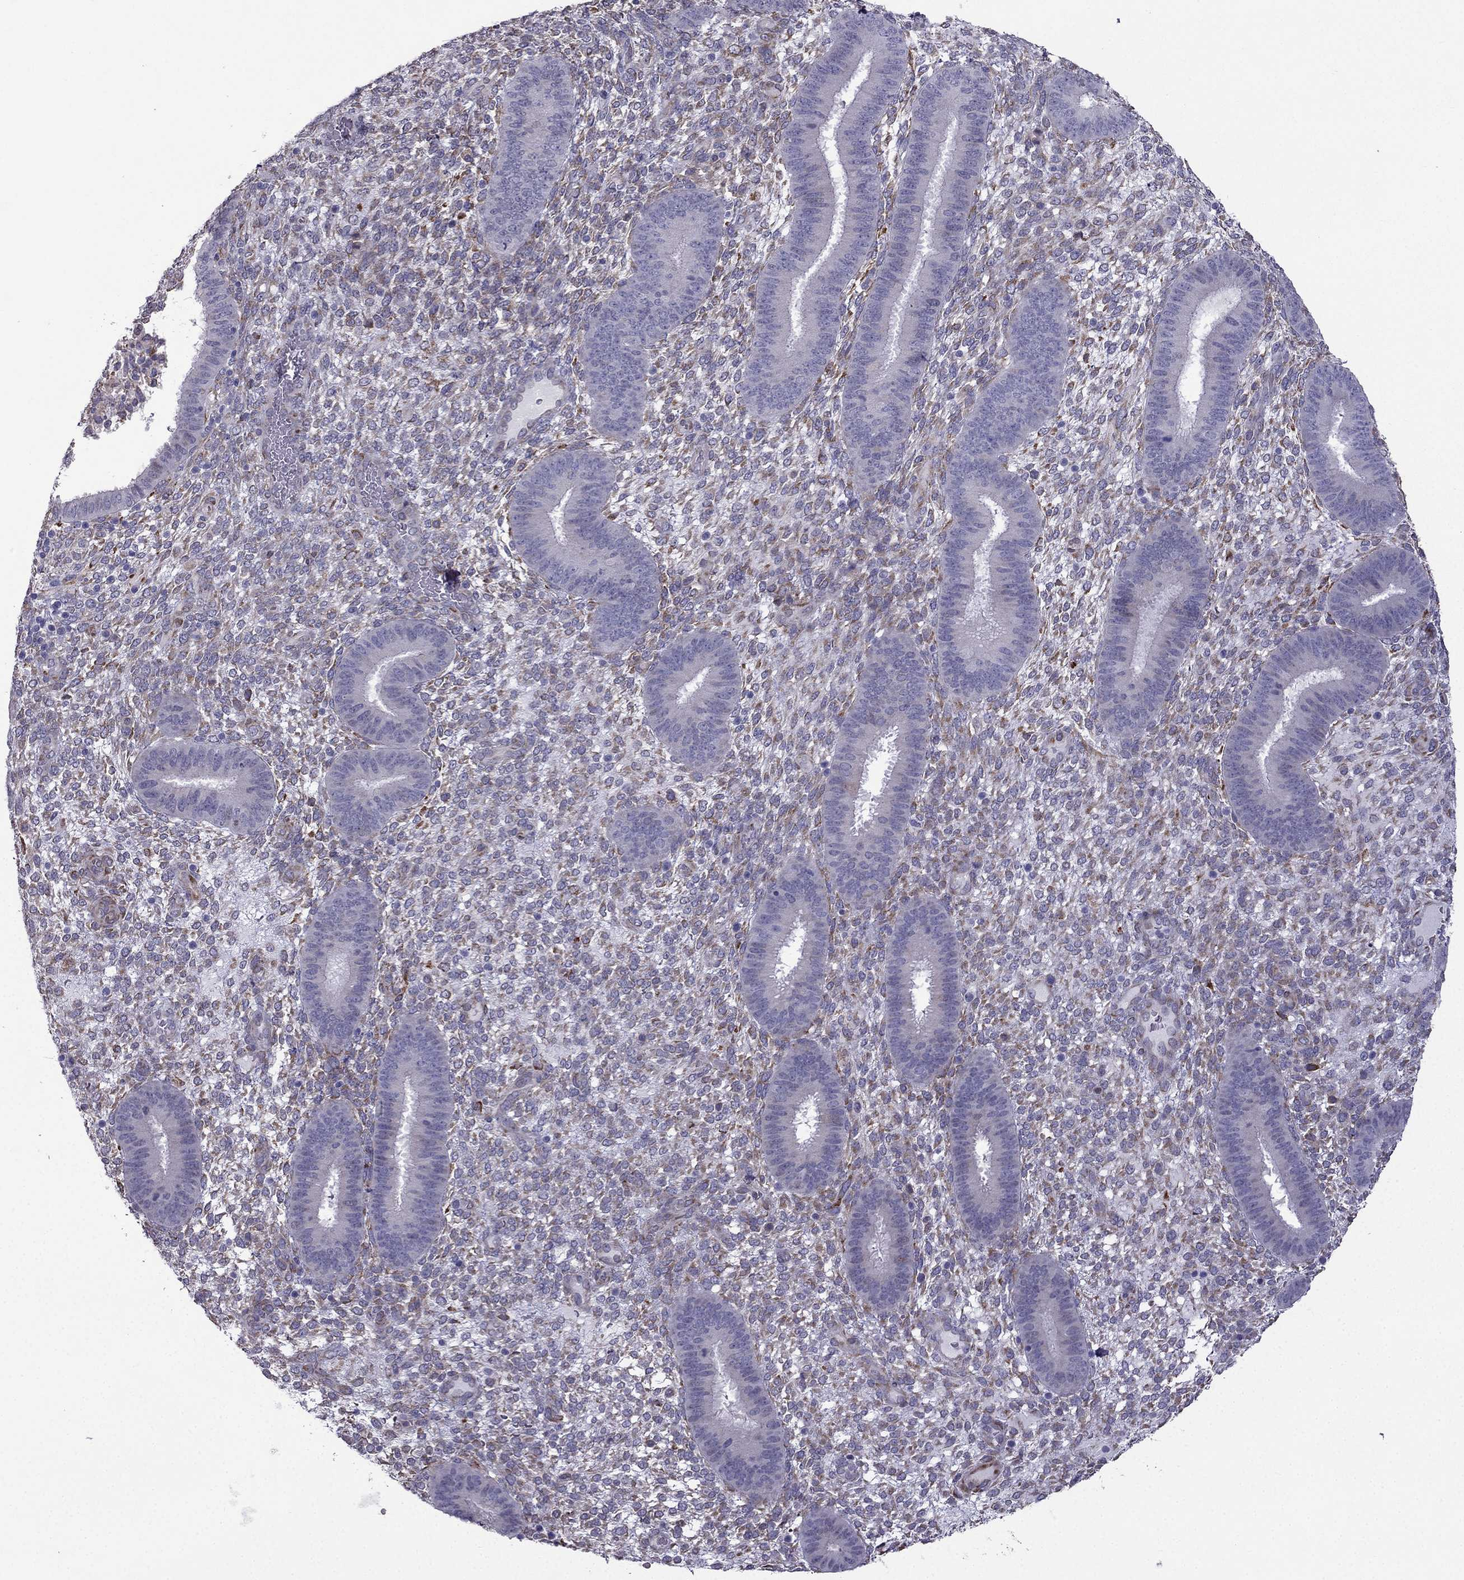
{"staining": {"intensity": "strong", "quantity": "<25%", "location": "cytoplasmic/membranous"}, "tissue": "endometrium", "cell_type": "Cells in endometrial stroma", "image_type": "normal", "snomed": [{"axis": "morphology", "description": "Normal tissue, NOS"}, {"axis": "topography", "description": "Endometrium"}], "caption": "Immunohistochemistry of unremarkable endometrium reveals medium levels of strong cytoplasmic/membranous expression in approximately <25% of cells in endometrial stroma. (DAB (3,3'-diaminobenzidine) IHC with brightfield microscopy, high magnification).", "gene": "IKBIP", "patient": {"sex": "female", "age": 39}}